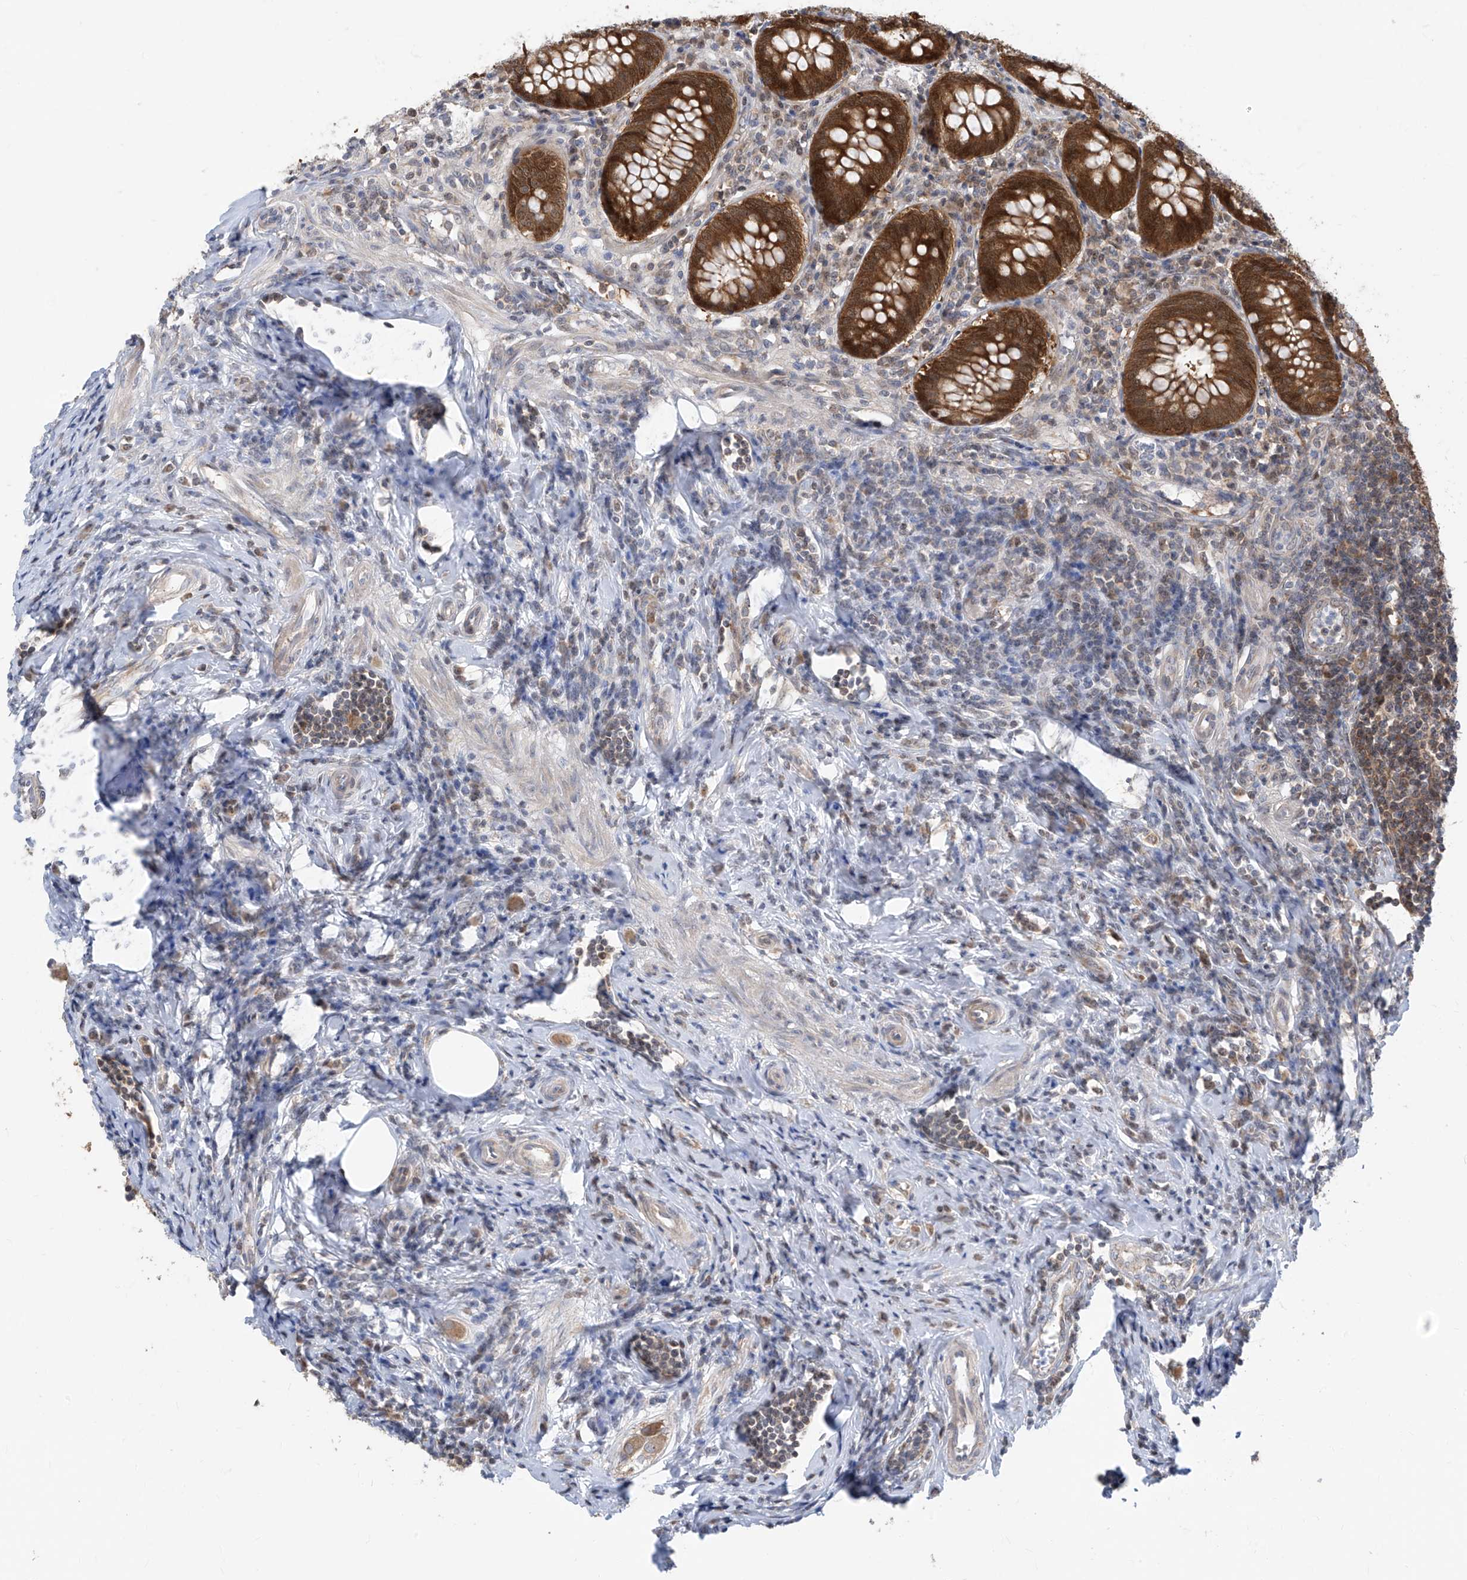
{"staining": {"intensity": "strong", "quantity": ">75%", "location": "cytoplasmic/membranous"}, "tissue": "appendix", "cell_type": "Glandular cells", "image_type": "normal", "snomed": [{"axis": "morphology", "description": "Normal tissue, NOS"}, {"axis": "topography", "description": "Appendix"}], "caption": "The micrograph shows staining of benign appendix, revealing strong cytoplasmic/membranous protein positivity (brown color) within glandular cells.", "gene": "TTC38", "patient": {"sex": "female", "age": 54}}